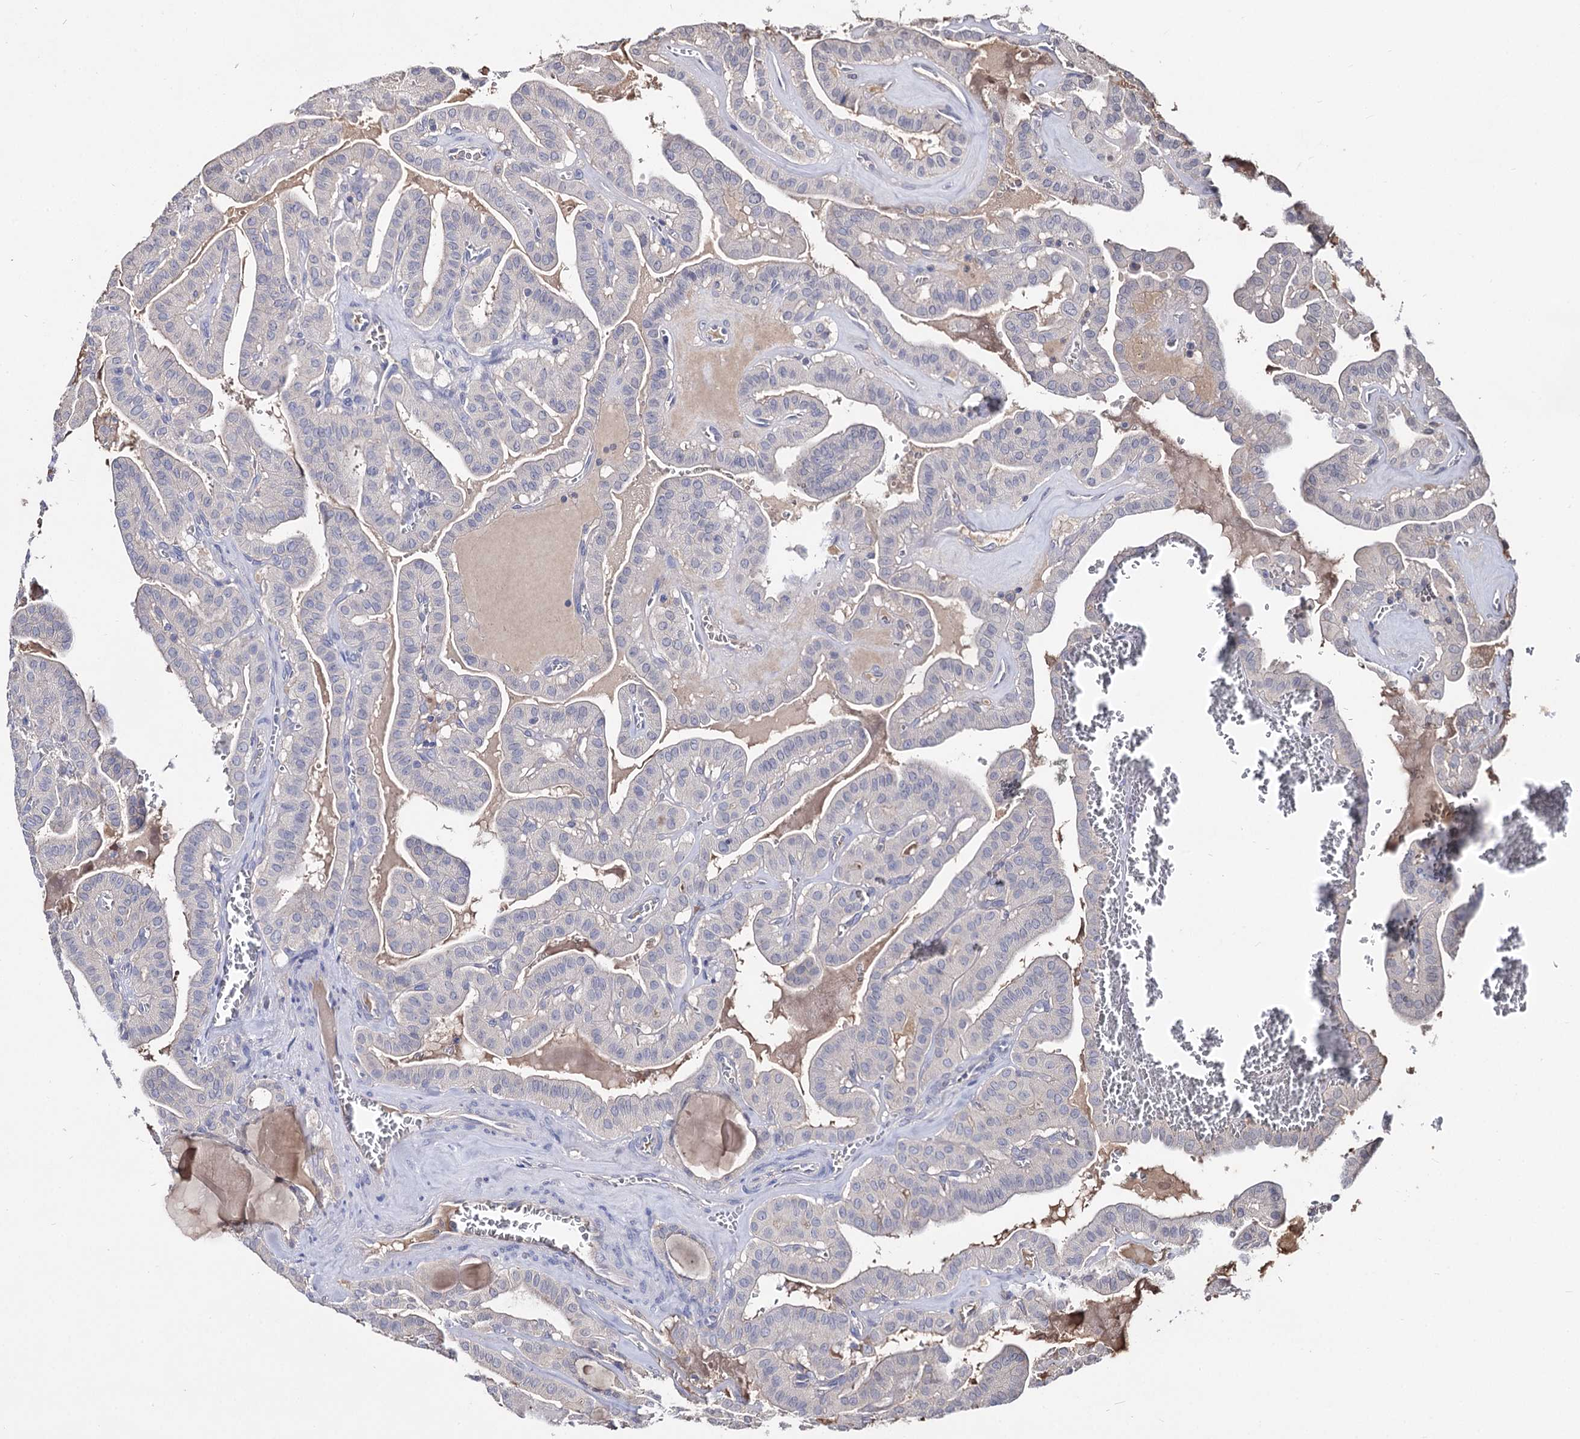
{"staining": {"intensity": "negative", "quantity": "none", "location": "none"}, "tissue": "thyroid cancer", "cell_type": "Tumor cells", "image_type": "cancer", "snomed": [{"axis": "morphology", "description": "Papillary adenocarcinoma, NOS"}, {"axis": "topography", "description": "Thyroid gland"}], "caption": "The image displays no staining of tumor cells in thyroid papillary adenocarcinoma. (DAB (3,3'-diaminobenzidine) immunohistochemistry (IHC), high magnification).", "gene": "ARFIP2", "patient": {"sex": "male", "age": 52}}